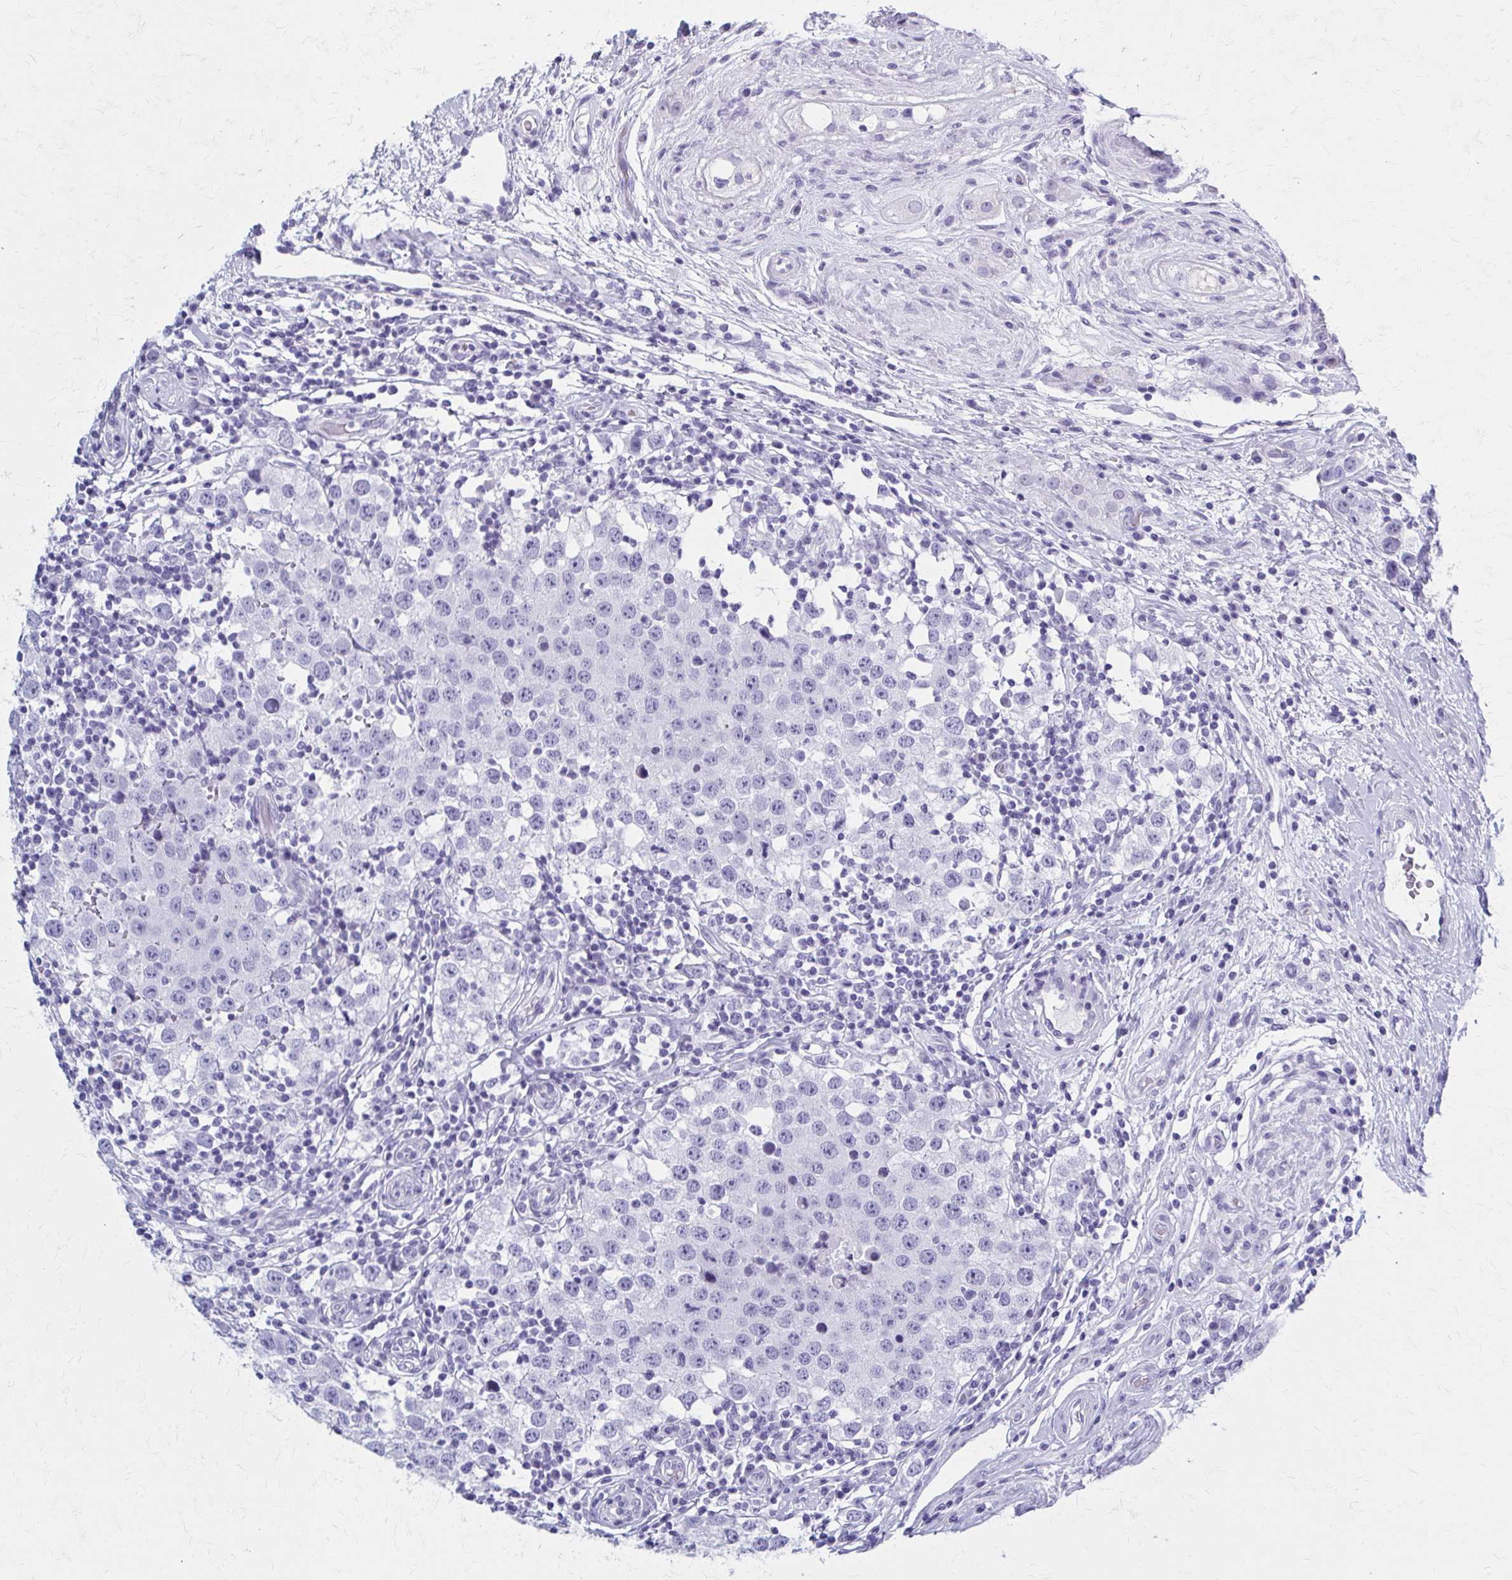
{"staining": {"intensity": "negative", "quantity": "none", "location": "none"}, "tissue": "testis cancer", "cell_type": "Tumor cells", "image_type": "cancer", "snomed": [{"axis": "morphology", "description": "Seminoma, NOS"}, {"axis": "topography", "description": "Testis"}], "caption": "Tumor cells show no significant protein expression in seminoma (testis).", "gene": "CELF5", "patient": {"sex": "male", "age": 34}}